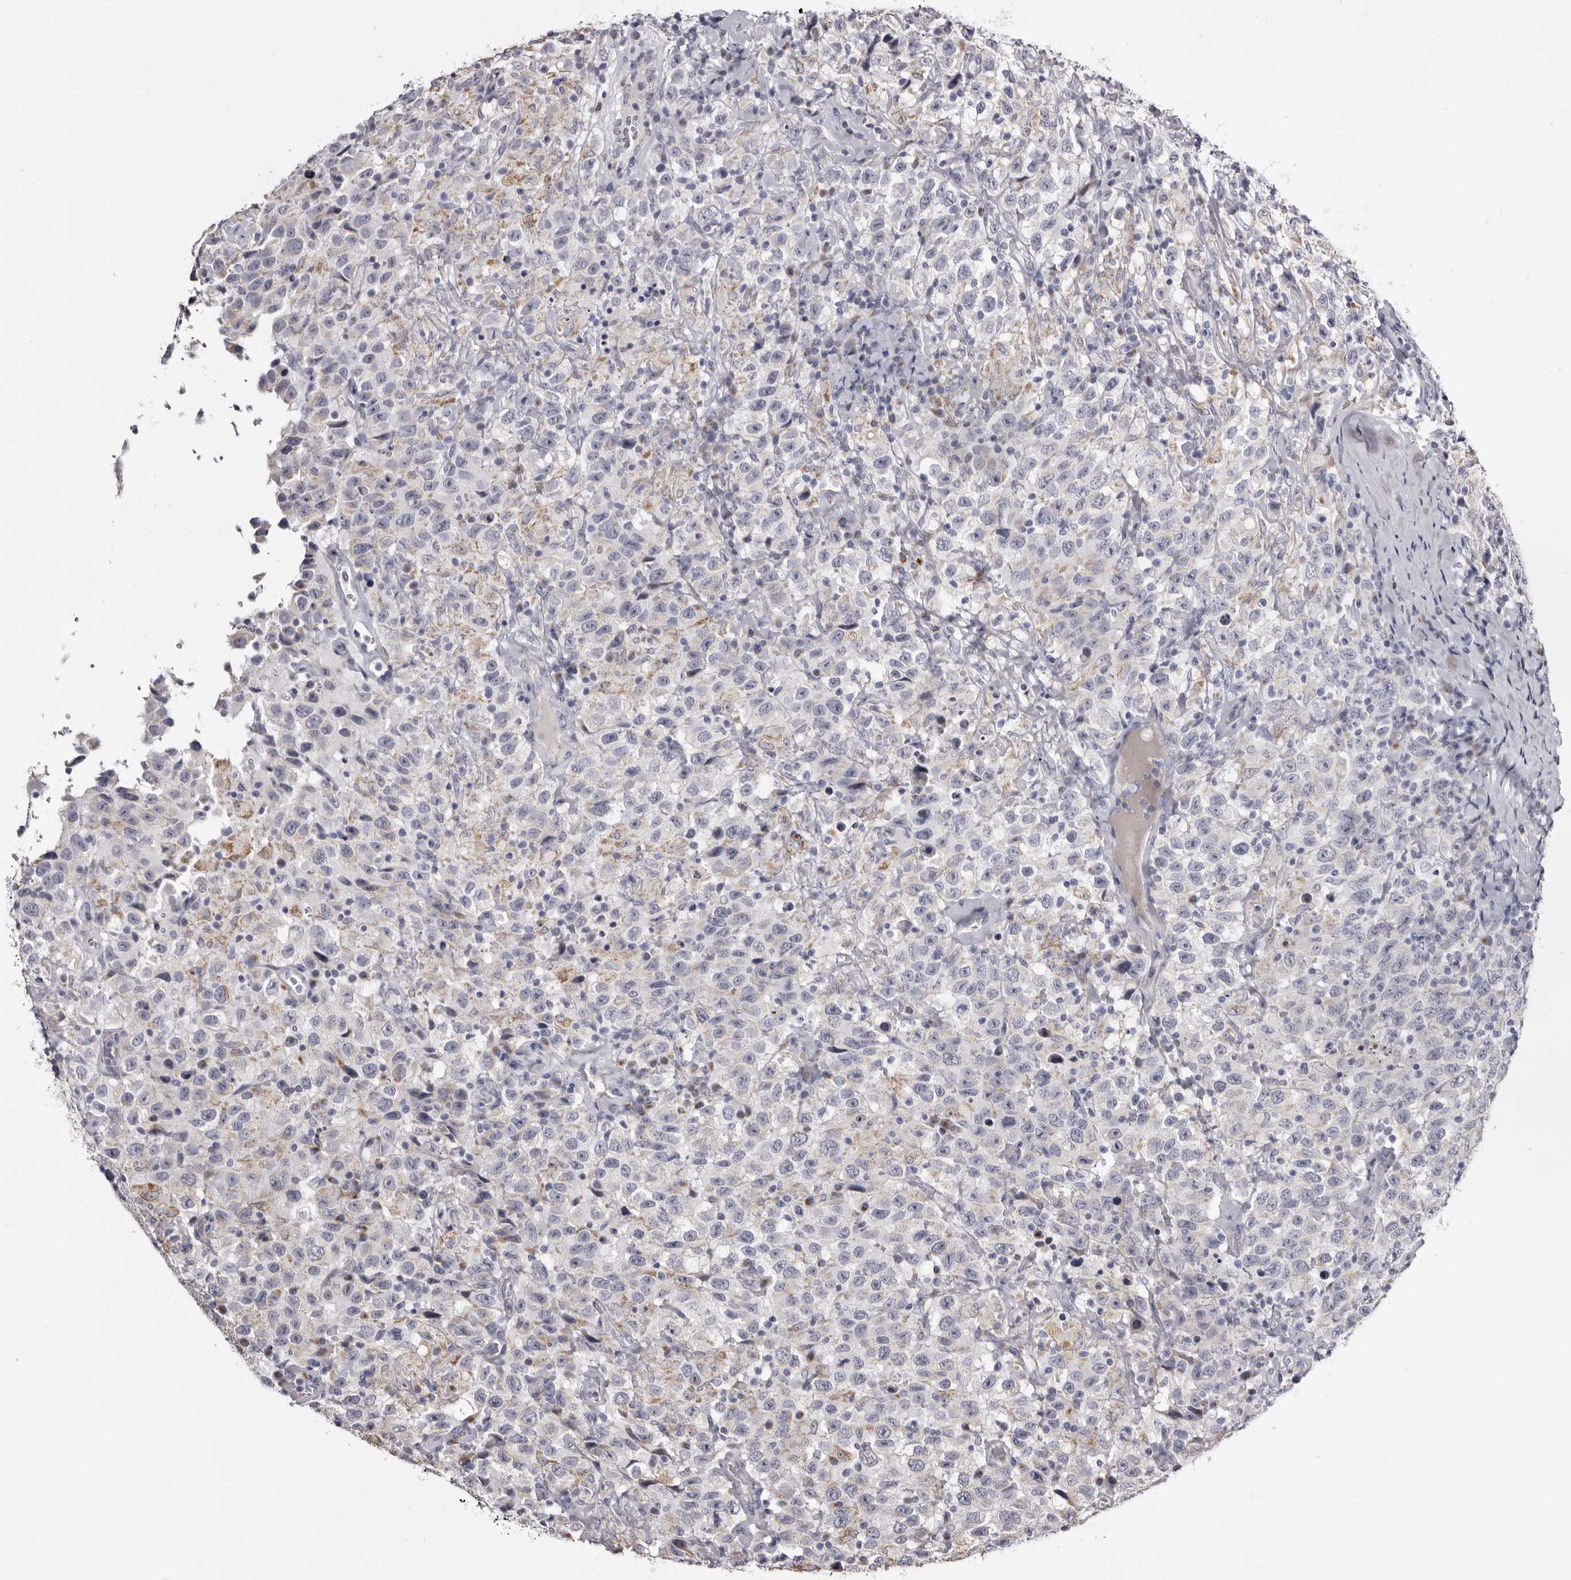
{"staining": {"intensity": "negative", "quantity": "none", "location": "none"}, "tissue": "testis cancer", "cell_type": "Tumor cells", "image_type": "cancer", "snomed": [{"axis": "morphology", "description": "Seminoma, NOS"}, {"axis": "topography", "description": "Testis"}], "caption": "An image of seminoma (testis) stained for a protein displays no brown staining in tumor cells.", "gene": "CASQ1", "patient": {"sex": "male", "age": 41}}